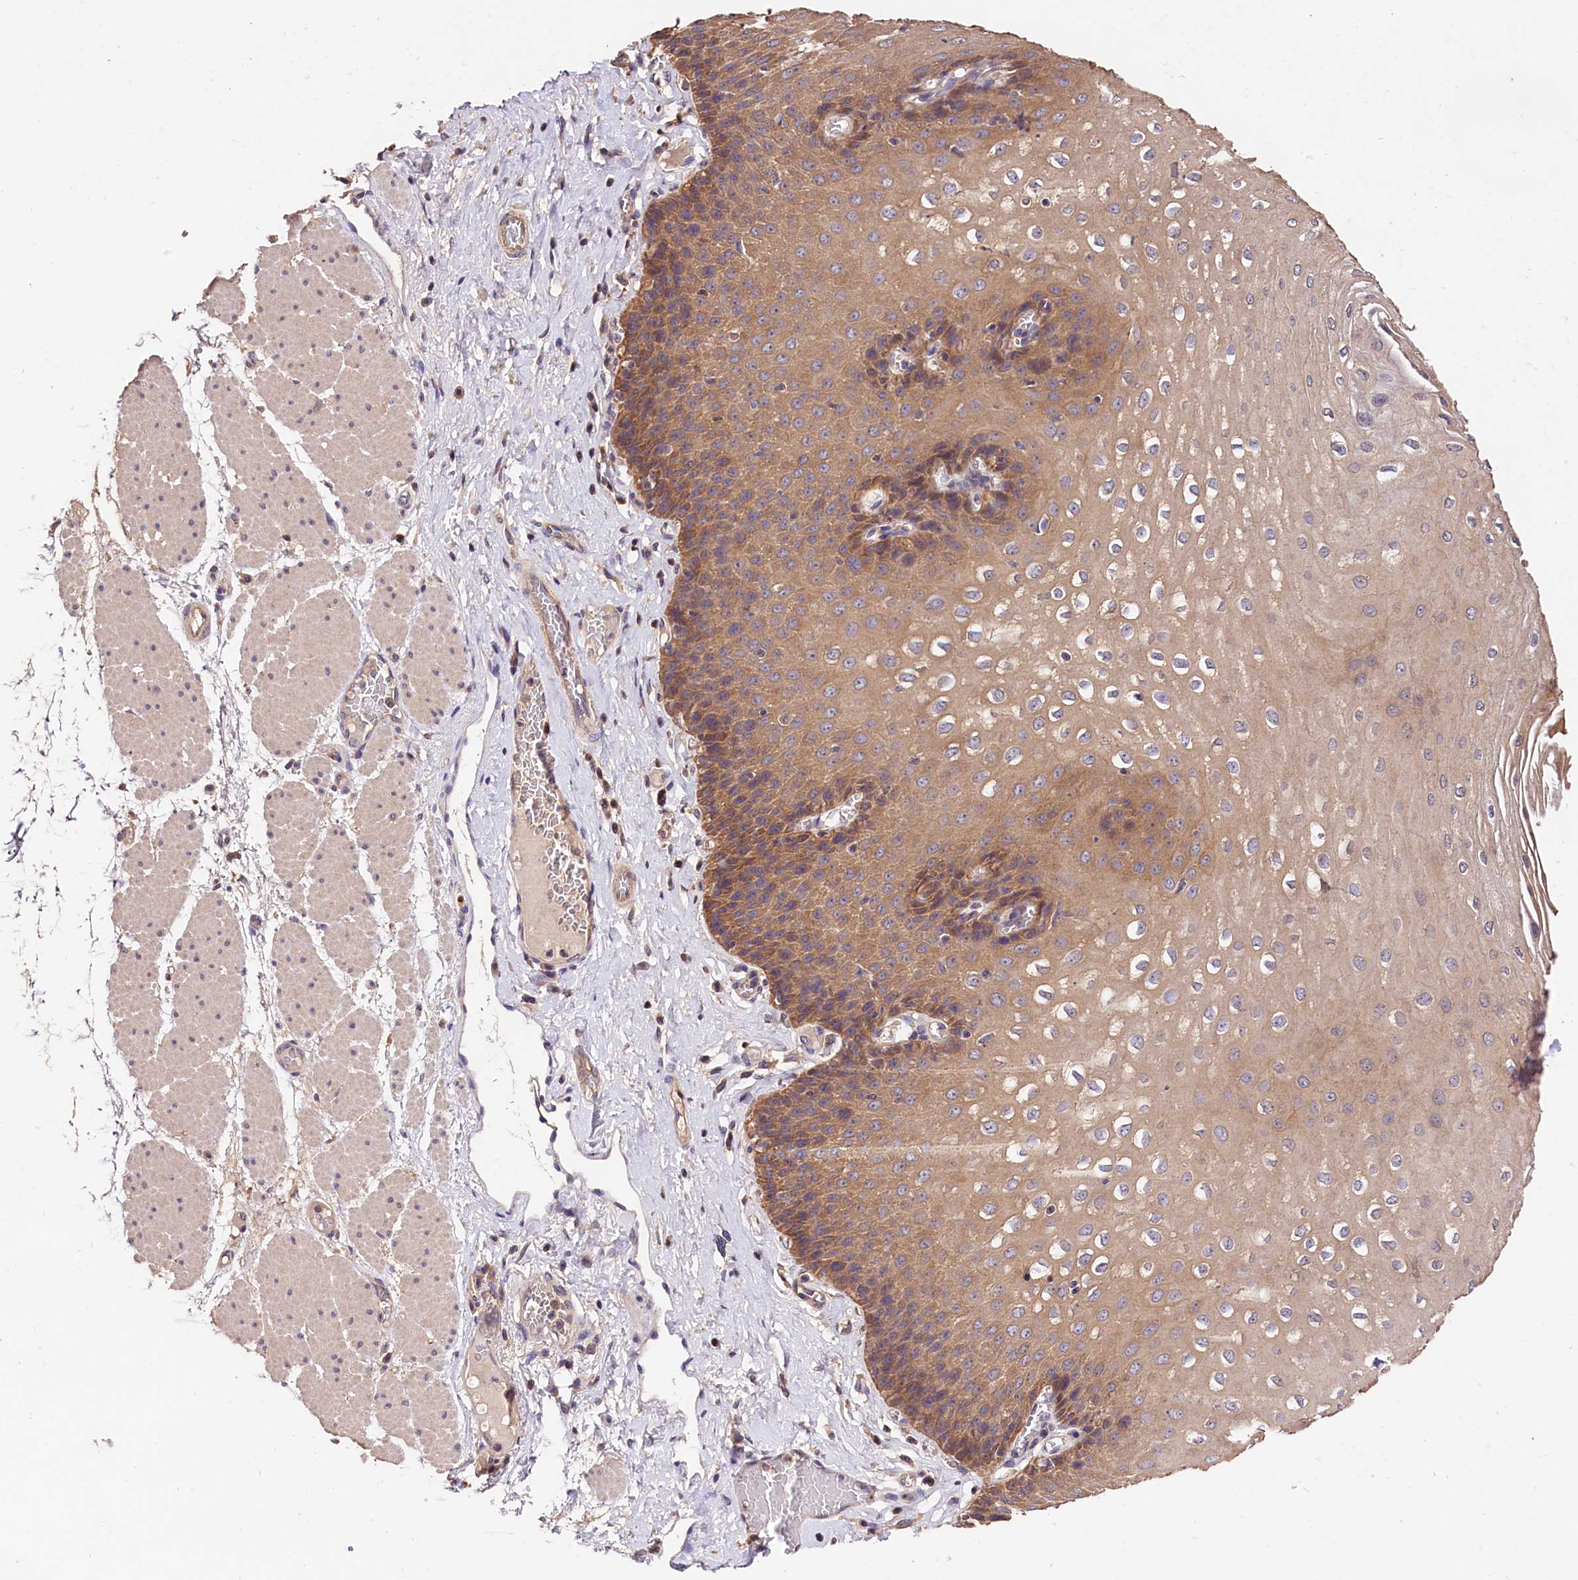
{"staining": {"intensity": "moderate", "quantity": ">75%", "location": "cytoplasmic/membranous"}, "tissue": "esophagus", "cell_type": "Squamous epithelial cells", "image_type": "normal", "snomed": [{"axis": "morphology", "description": "Normal tissue, NOS"}, {"axis": "topography", "description": "Esophagus"}], "caption": "High-magnification brightfield microscopy of unremarkable esophagus stained with DAB (3,3'-diaminobenzidine) (brown) and counterstained with hematoxylin (blue). squamous epithelial cells exhibit moderate cytoplasmic/membranous staining is seen in approximately>75% of cells. (Brightfield microscopy of DAB IHC at high magnification).", "gene": "OAS3", "patient": {"sex": "male", "age": 60}}